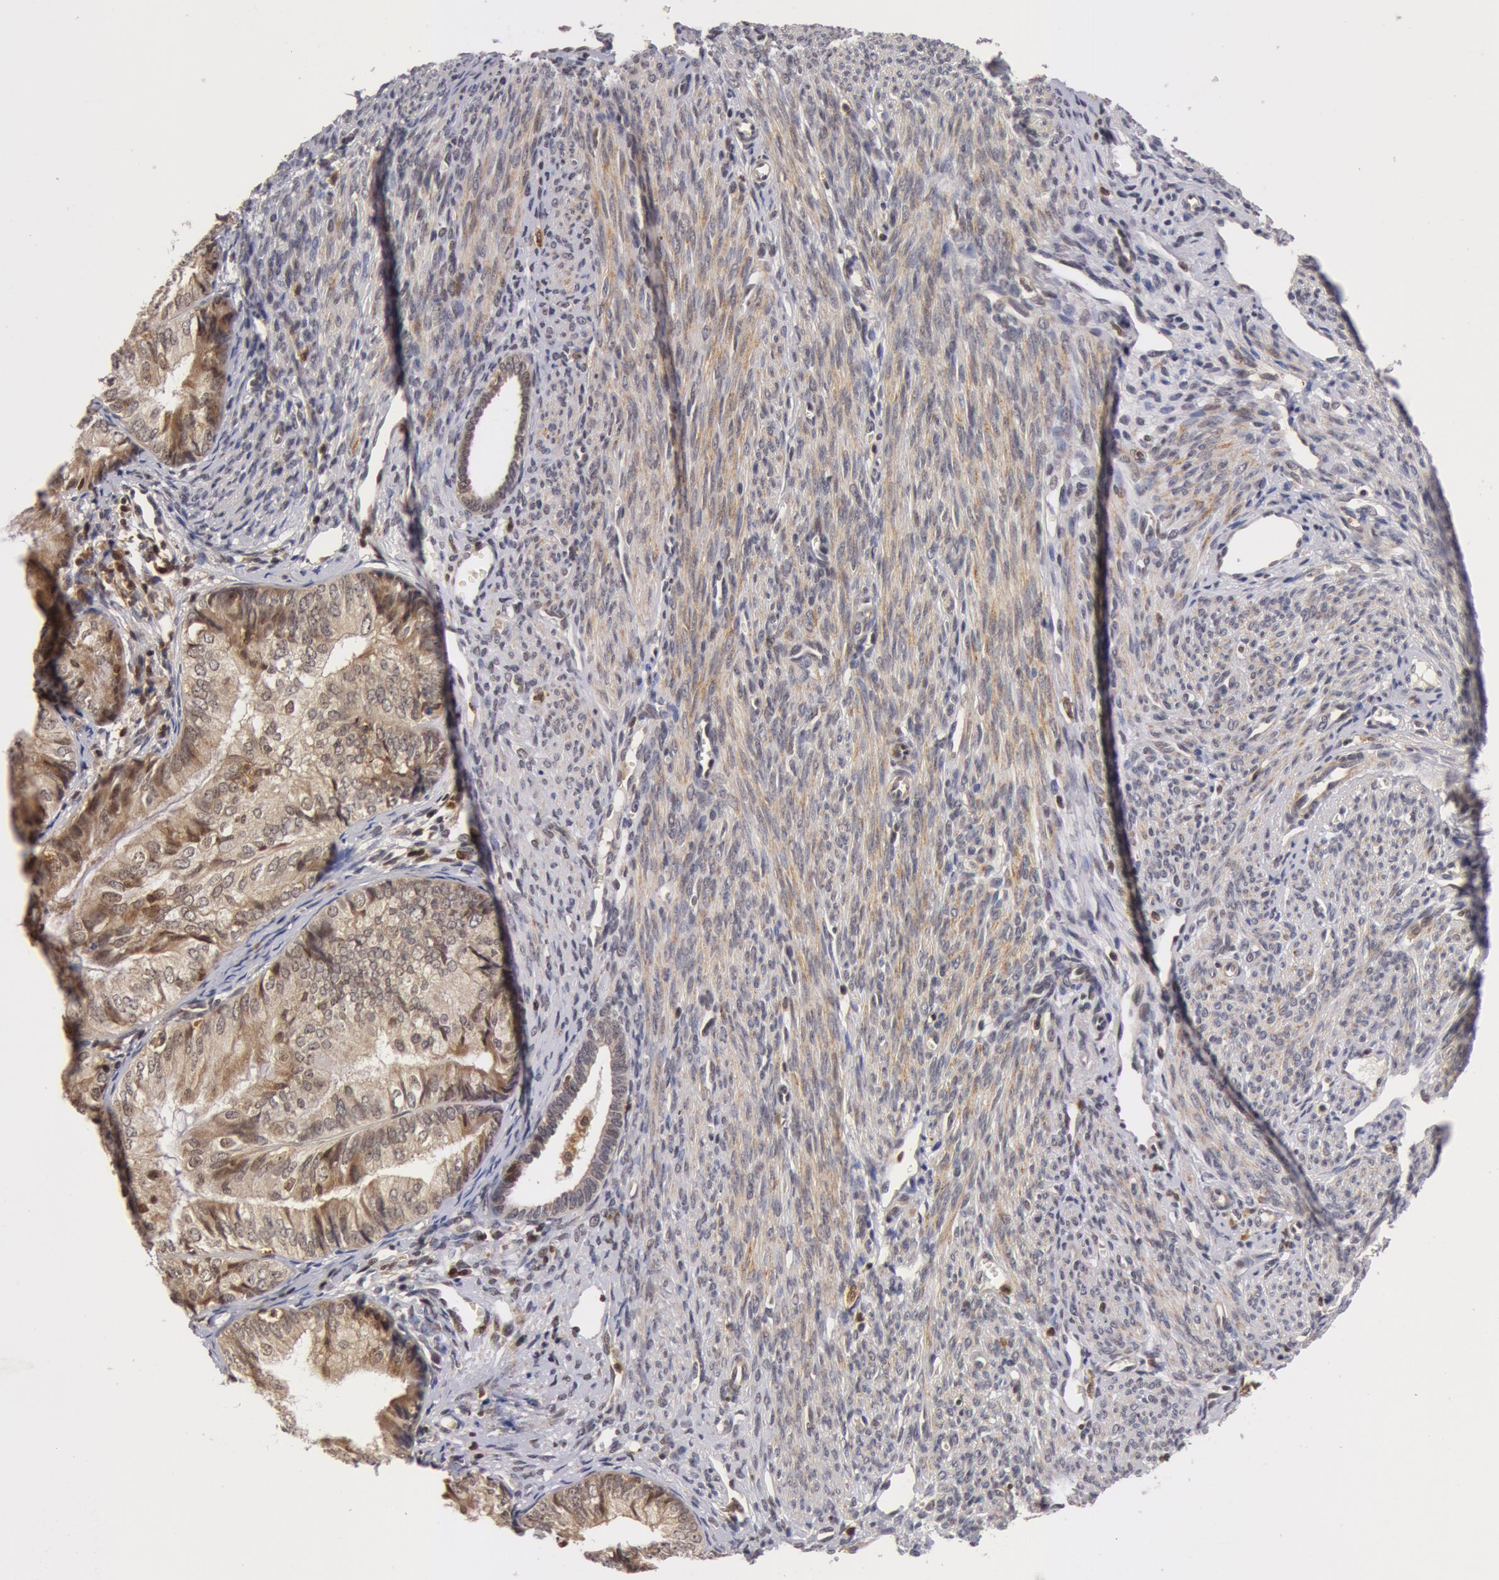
{"staining": {"intensity": "weak", "quantity": "<25%", "location": "nuclear"}, "tissue": "endometrial cancer", "cell_type": "Tumor cells", "image_type": "cancer", "snomed": [{"axis": "morphology", "description": "Adenocarcinoma, NOS"}, {"axis": "topography", "description": "Endometrium"}], "caption": "IHC of endometrial cancer exhibits no positivity in tumor cells.", "gene": "ZNF350", "patient": {"sex": "female", "age": 66}}